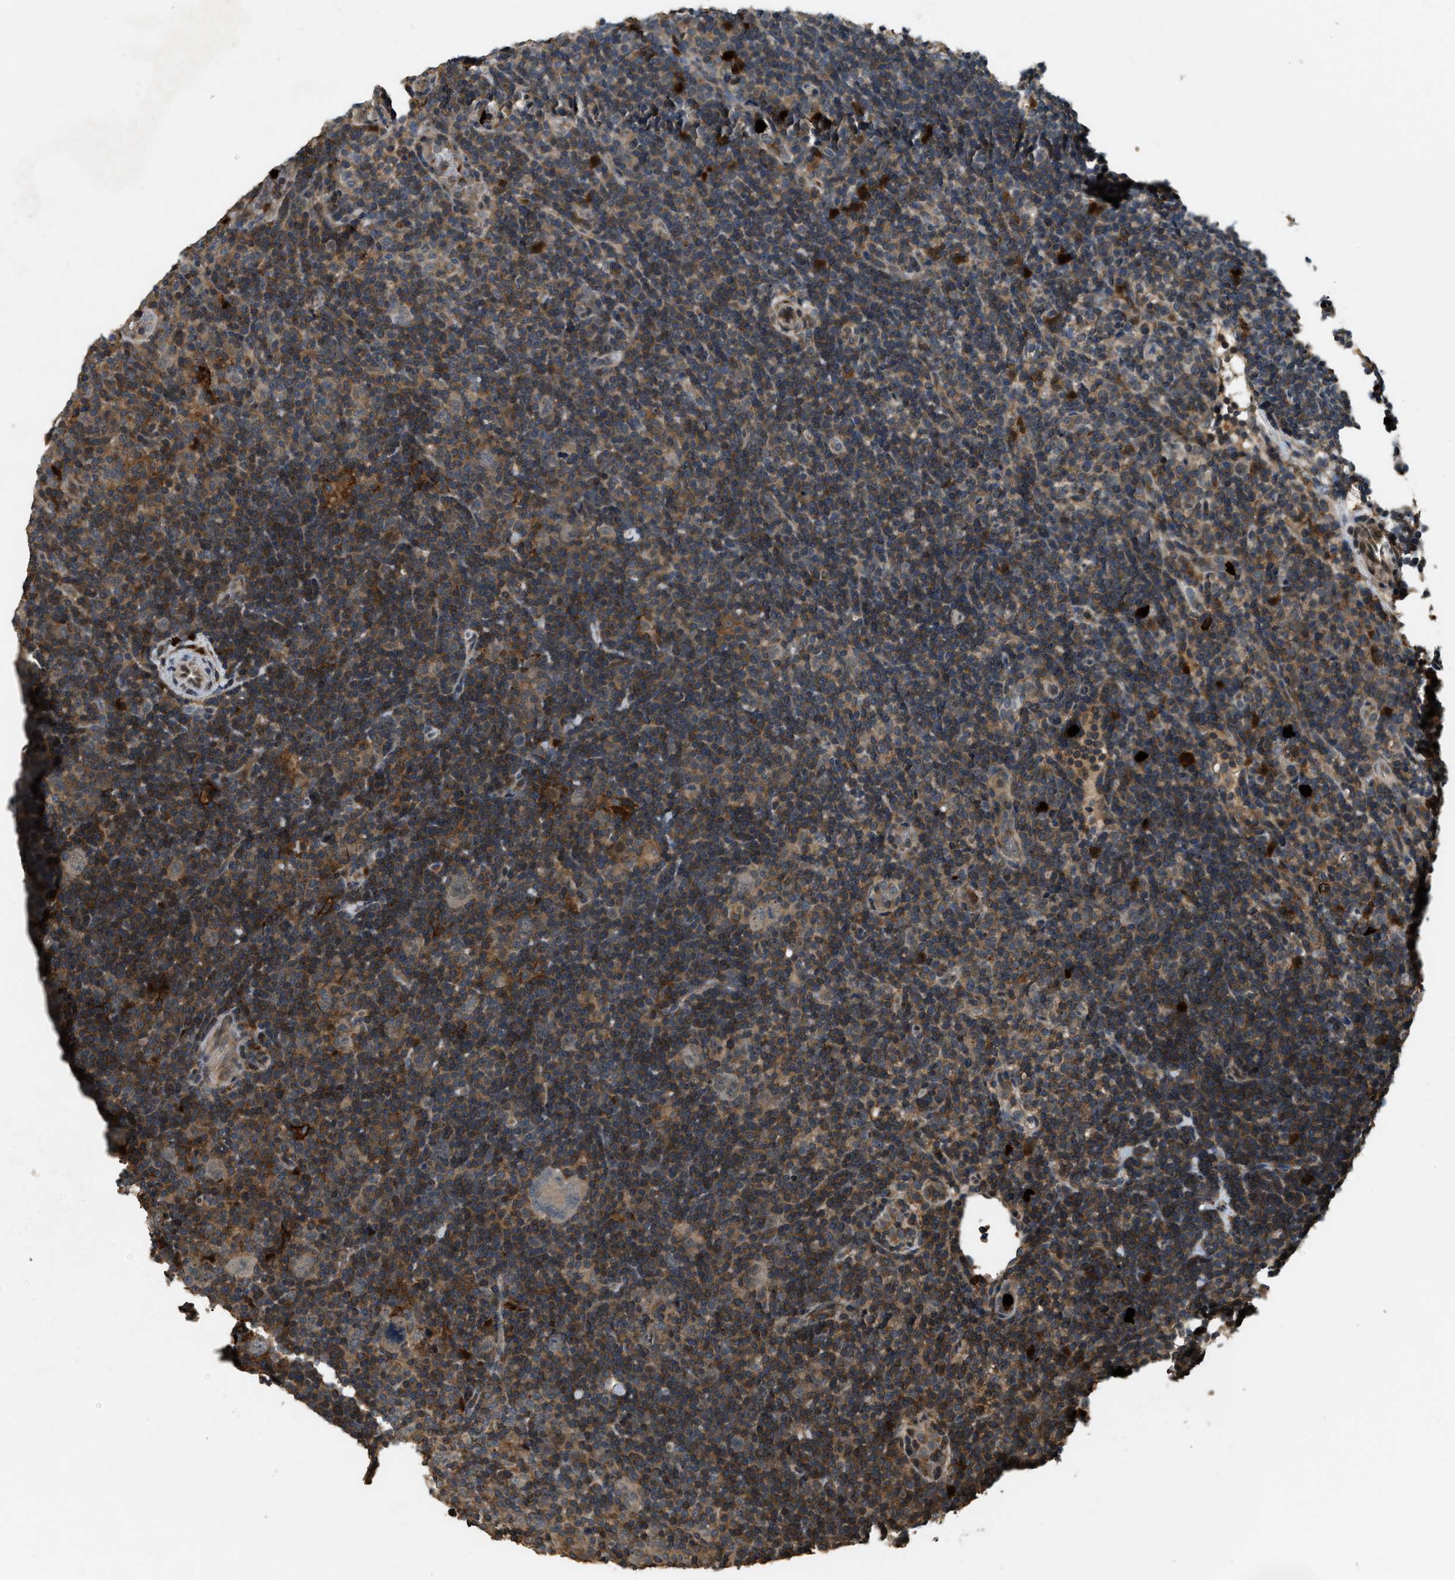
{"staining": {"intensity": "weak", "quantity": ">75%", "location": "cytoplasmic/membranous"}, "tissue": "lymphoma", "cell_type": "Tumor cells", "image_type": "cancer", "snomed": [{"axis": "morphology", "description": "Hodgkin's disease, NOS"}, {"axis": "topography", "description": "Lymph node"}], "caption": "DAB immunohistochemical staining of human lymphoma exhibits weak cytoplasmic/membranous protein positivity in about >75% of tumor cells.", "gene": "RNF141", "patient": {"sex": "female", "age": 57}}